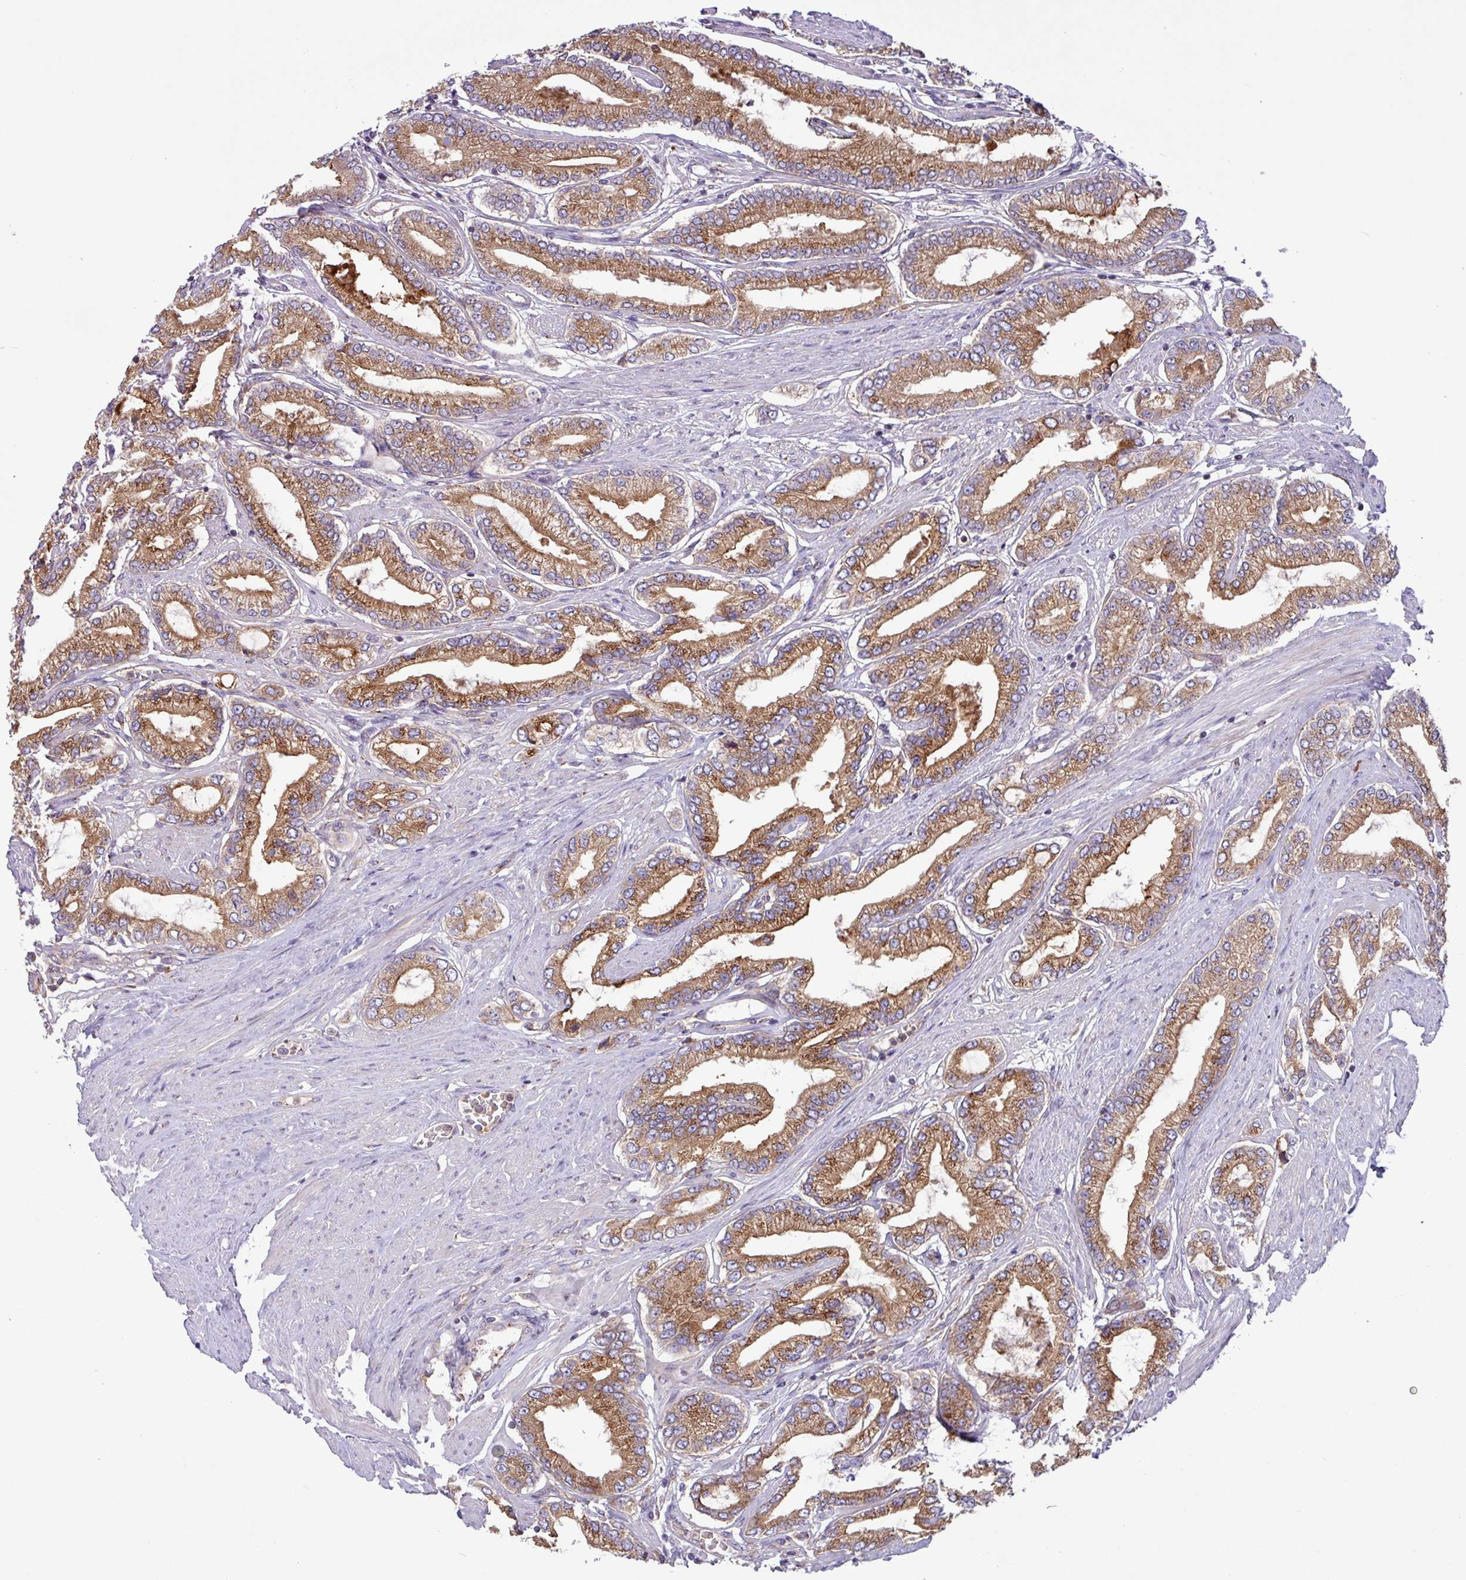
{"staining": {"intensity": "moderate", "quantity": ">75%", "location": "cytoplasmic/membranous"}, "tissue": "prostate cancer", "cell_type": "Tumor cells", "image_type": "cancer", "snomed": [{"axis": "morphology", "description": "Adenocarcinoma, Low grade"}, {"axis": "topography", "description": "Prostate"}], "caption": "DAB immunohistochemical staining of human prostate low-grade adenocarcinoma demonstrates moderate cytoplasmic/membranous protein staining in approximately >75% of tumor cells. (Brightfield microscopy of DAB IHC at high magnification).", "gene": "RAB19", "patient": {"sex": "male", "age": 63}}